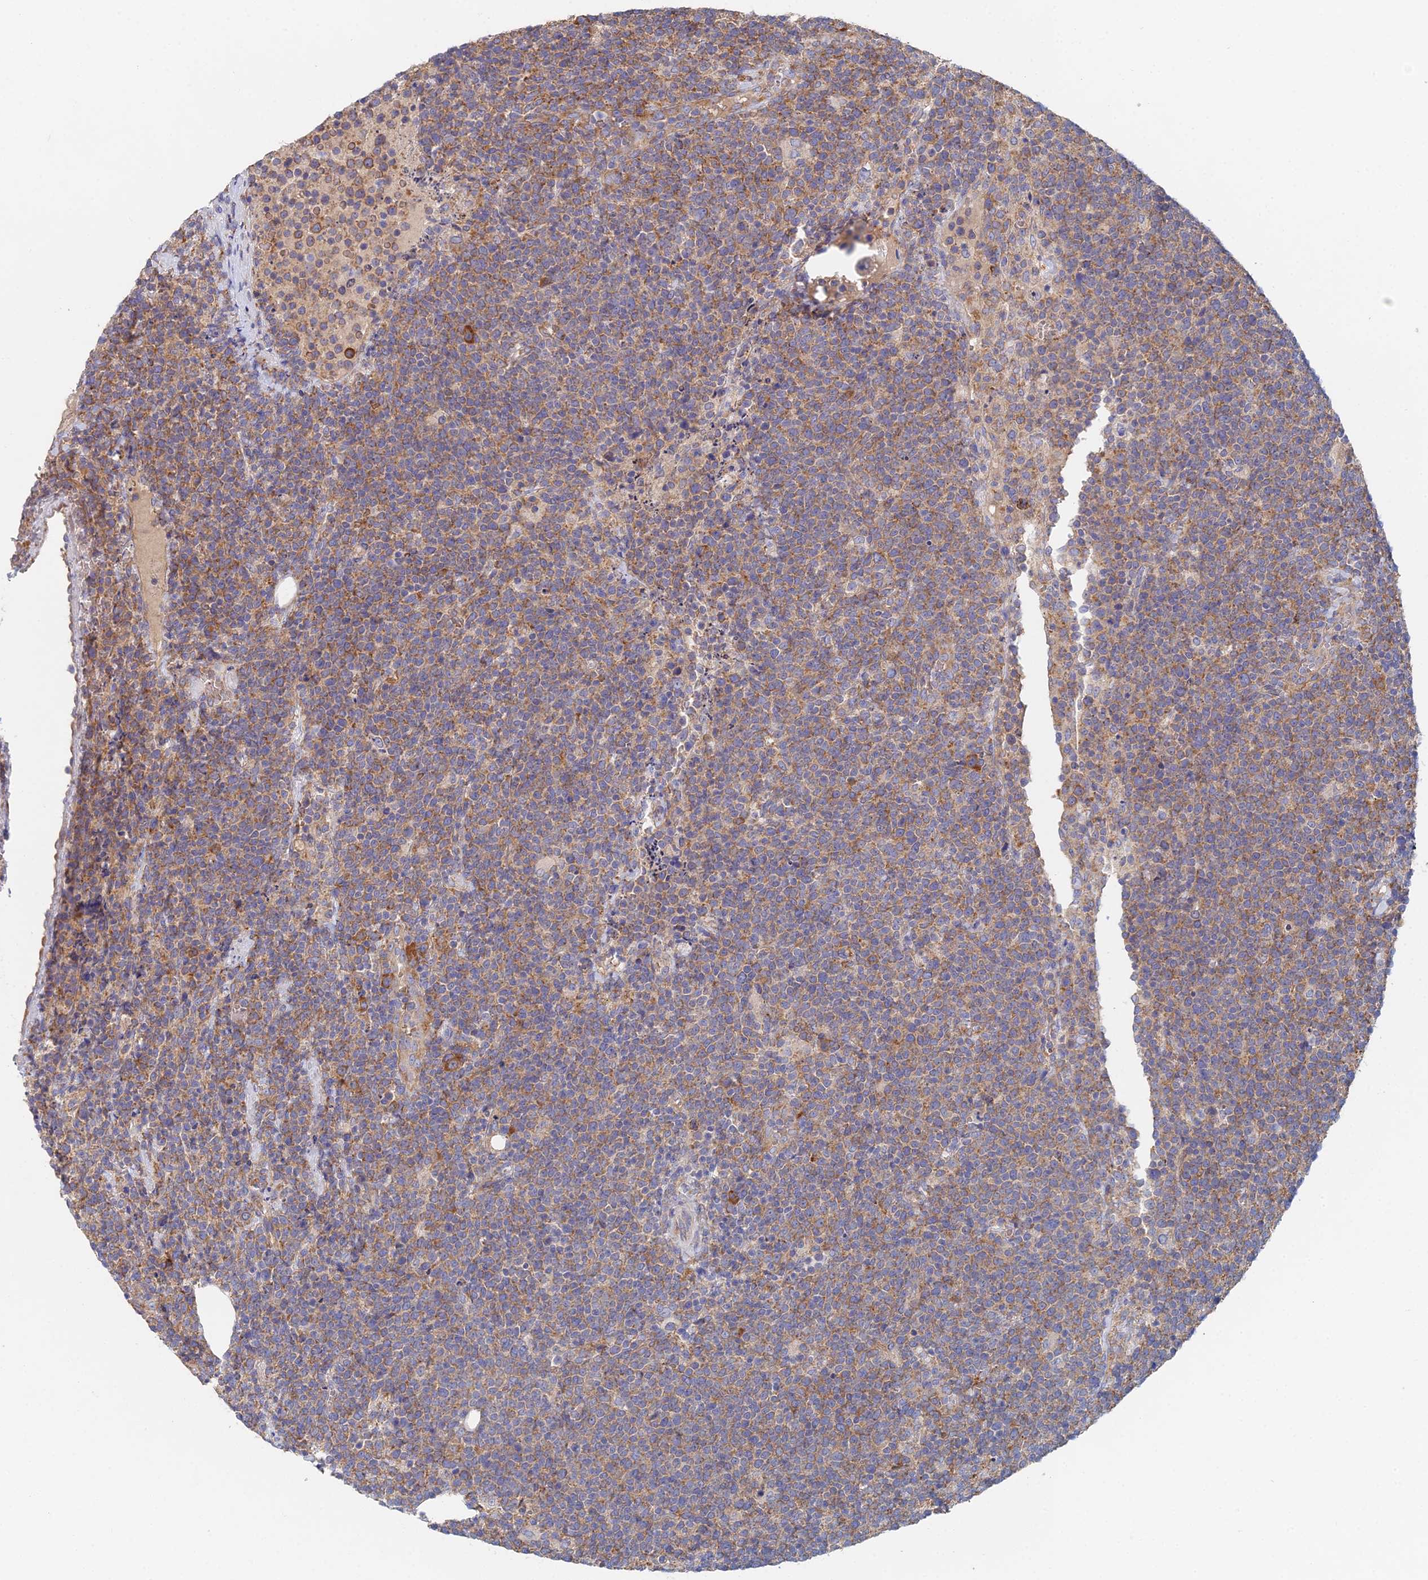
{"staining": {"intensity": "moderate", "quantity": ">75%", "location": "cytoplasmic/membranous"}, "tissue": "lymphoma", "cell_type": "Tumor cells", "image_type": "cancer", "snomed": [{"axis": "morphology", "description": "Malignant lymphoma, non-Hodgkin's type, High grade"}, {"axis": "topography", "description": "Lymph node"}], "caption": "Lymphoma stained for a protein shows moderate cytoplasmic/membranous positivity in tumor cells. (brown staining indicates protein expression, while blue staining denotes nuclei).", "gene": "ELOF1", "patient": {"sex": "male", "age": 61}}